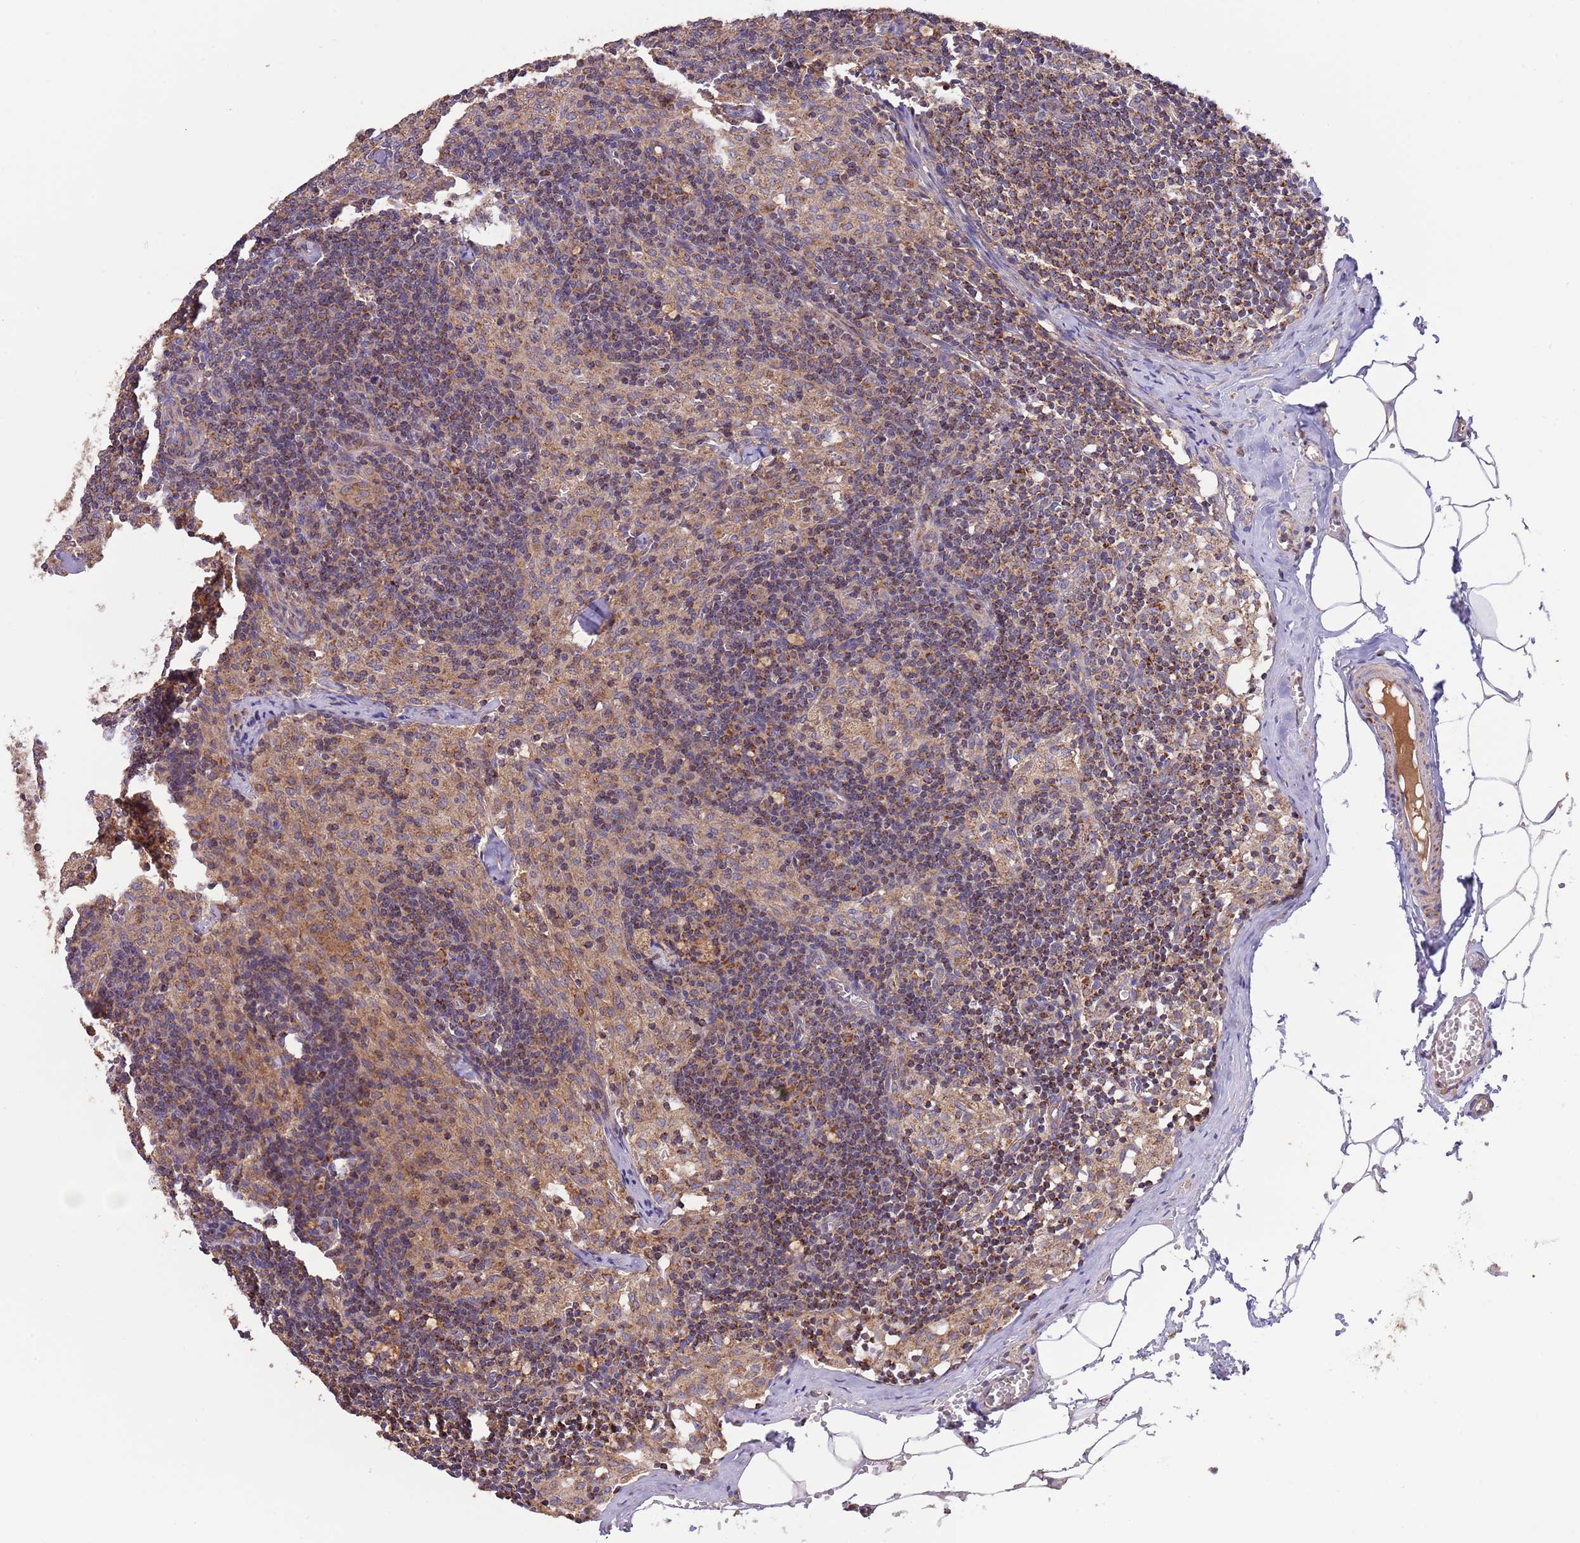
{"staining": {"intensity": "strong", "quantity": ">75%", "location": "cytoplasmic/membranous"}, "tissue": "lymph node", "cell_type": "Germinal center cells", "image_type": "normal", "snomed": [{"axis": "morphology", "description": "Normal tissue, NOS"}, {"axis": "topography", "description": "Lymph node"}], "caption": "Immunohistochemistry image of unremarkable lymph node: lymph node stained using immunohistochemistry reveals high levels of strong protein expression localized specifically in the cytoplasmic/membranous of germinal center cells, appearing as a cytoplasmic/membranous brown color.", "gene": "DNAJA3", "patient": {"sex": "female", "age": 42}}